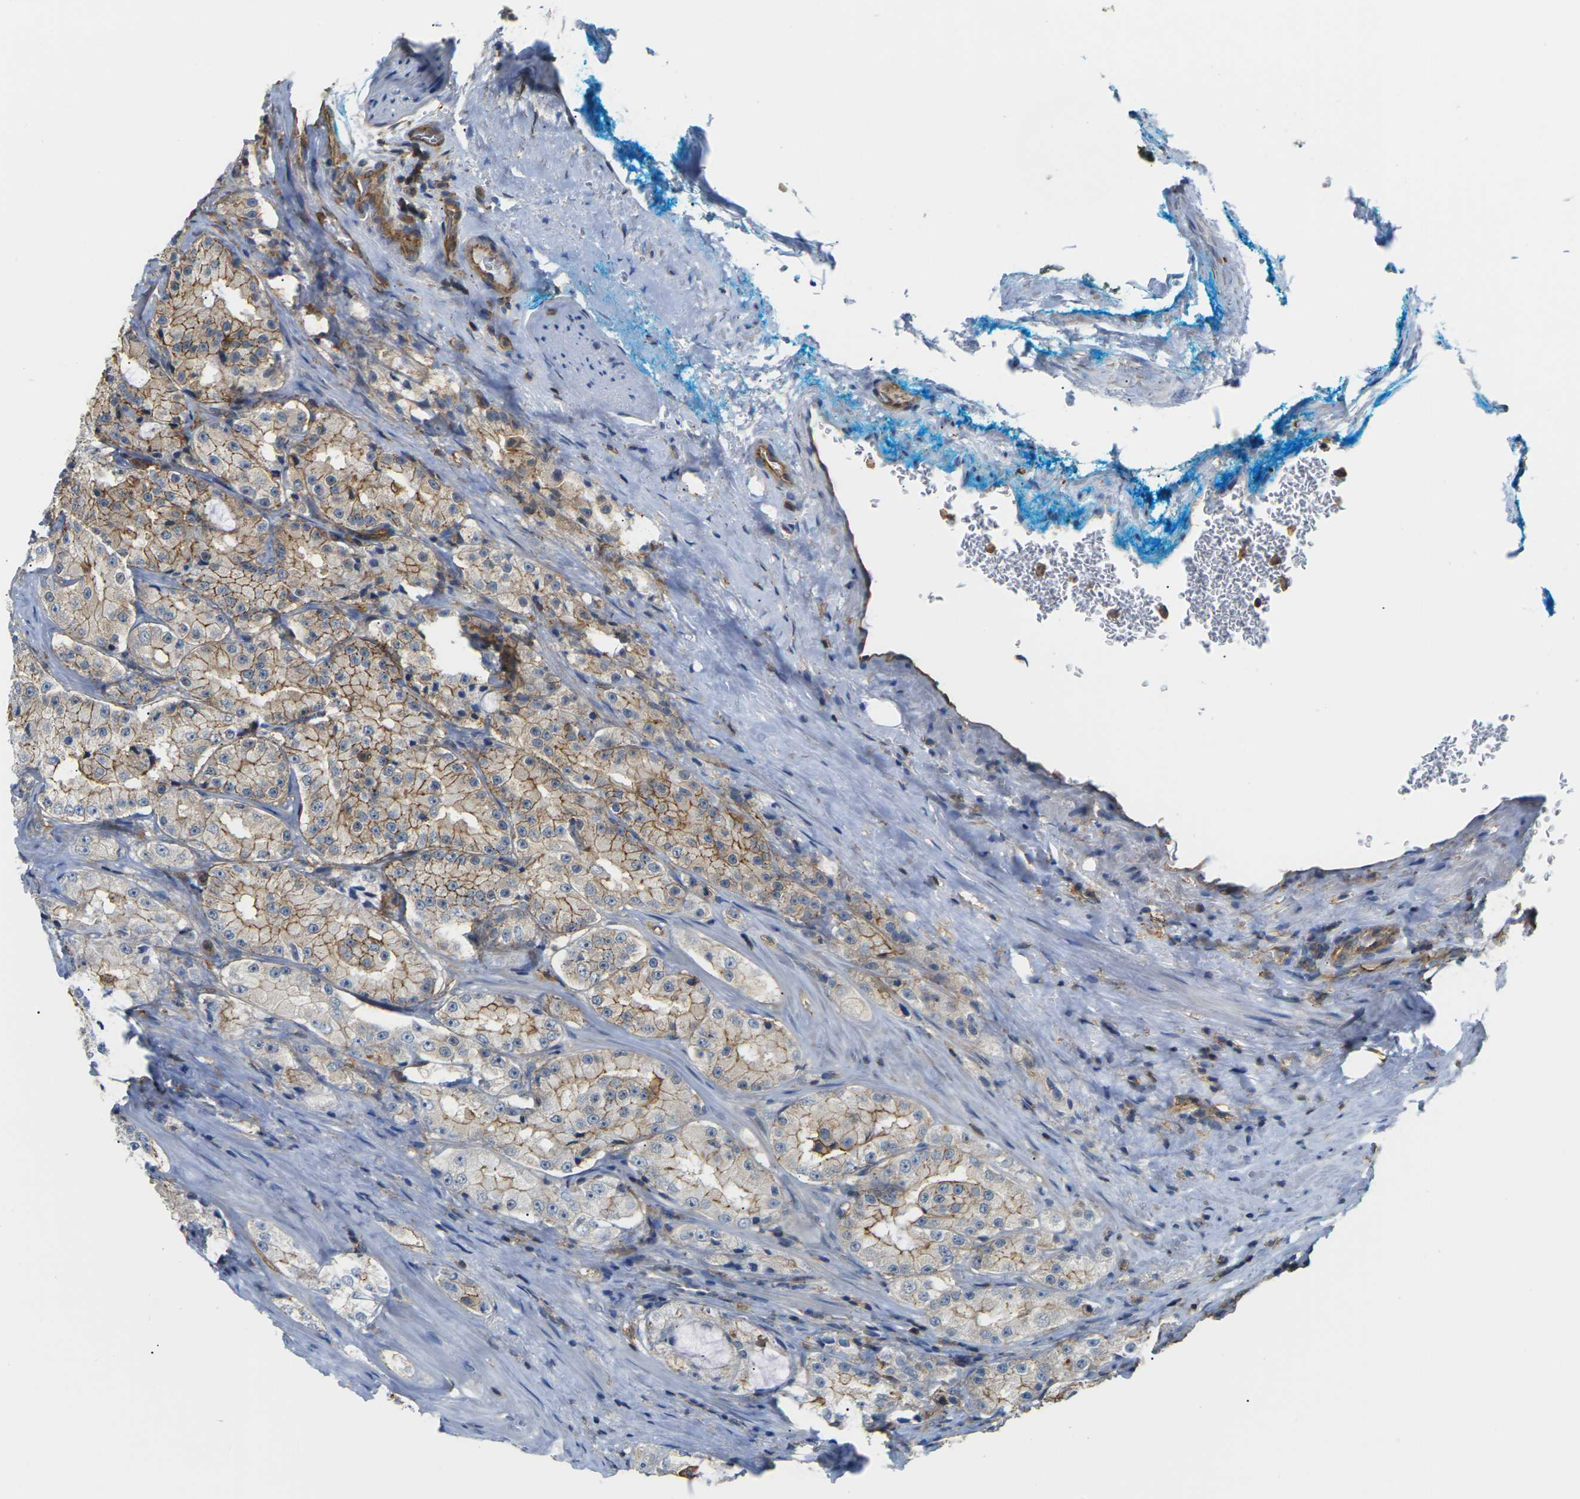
{"staining": {"intensity": "moderate", "quantity": ">75%", "location": "cytoplasmic/membranous"}, "tissue": "prostate cancer", "cell_type": "Tumor cells", "image_type": "cancer", "snomed": [{"axis": "morphology", "description": "Adenocarcinoma, High grade"}, {"axis": "topography", "description": "Prostate"}], "caption": "Prostate cancer (high-grade adenocarcinoma) stained for a protein (brown) reveals moderate cytoplasmic/membranous positive staining in approximately >75% of tumor cells.", "gene": "IQGAP1", "patient": {"sex": "male", "age": 73}}